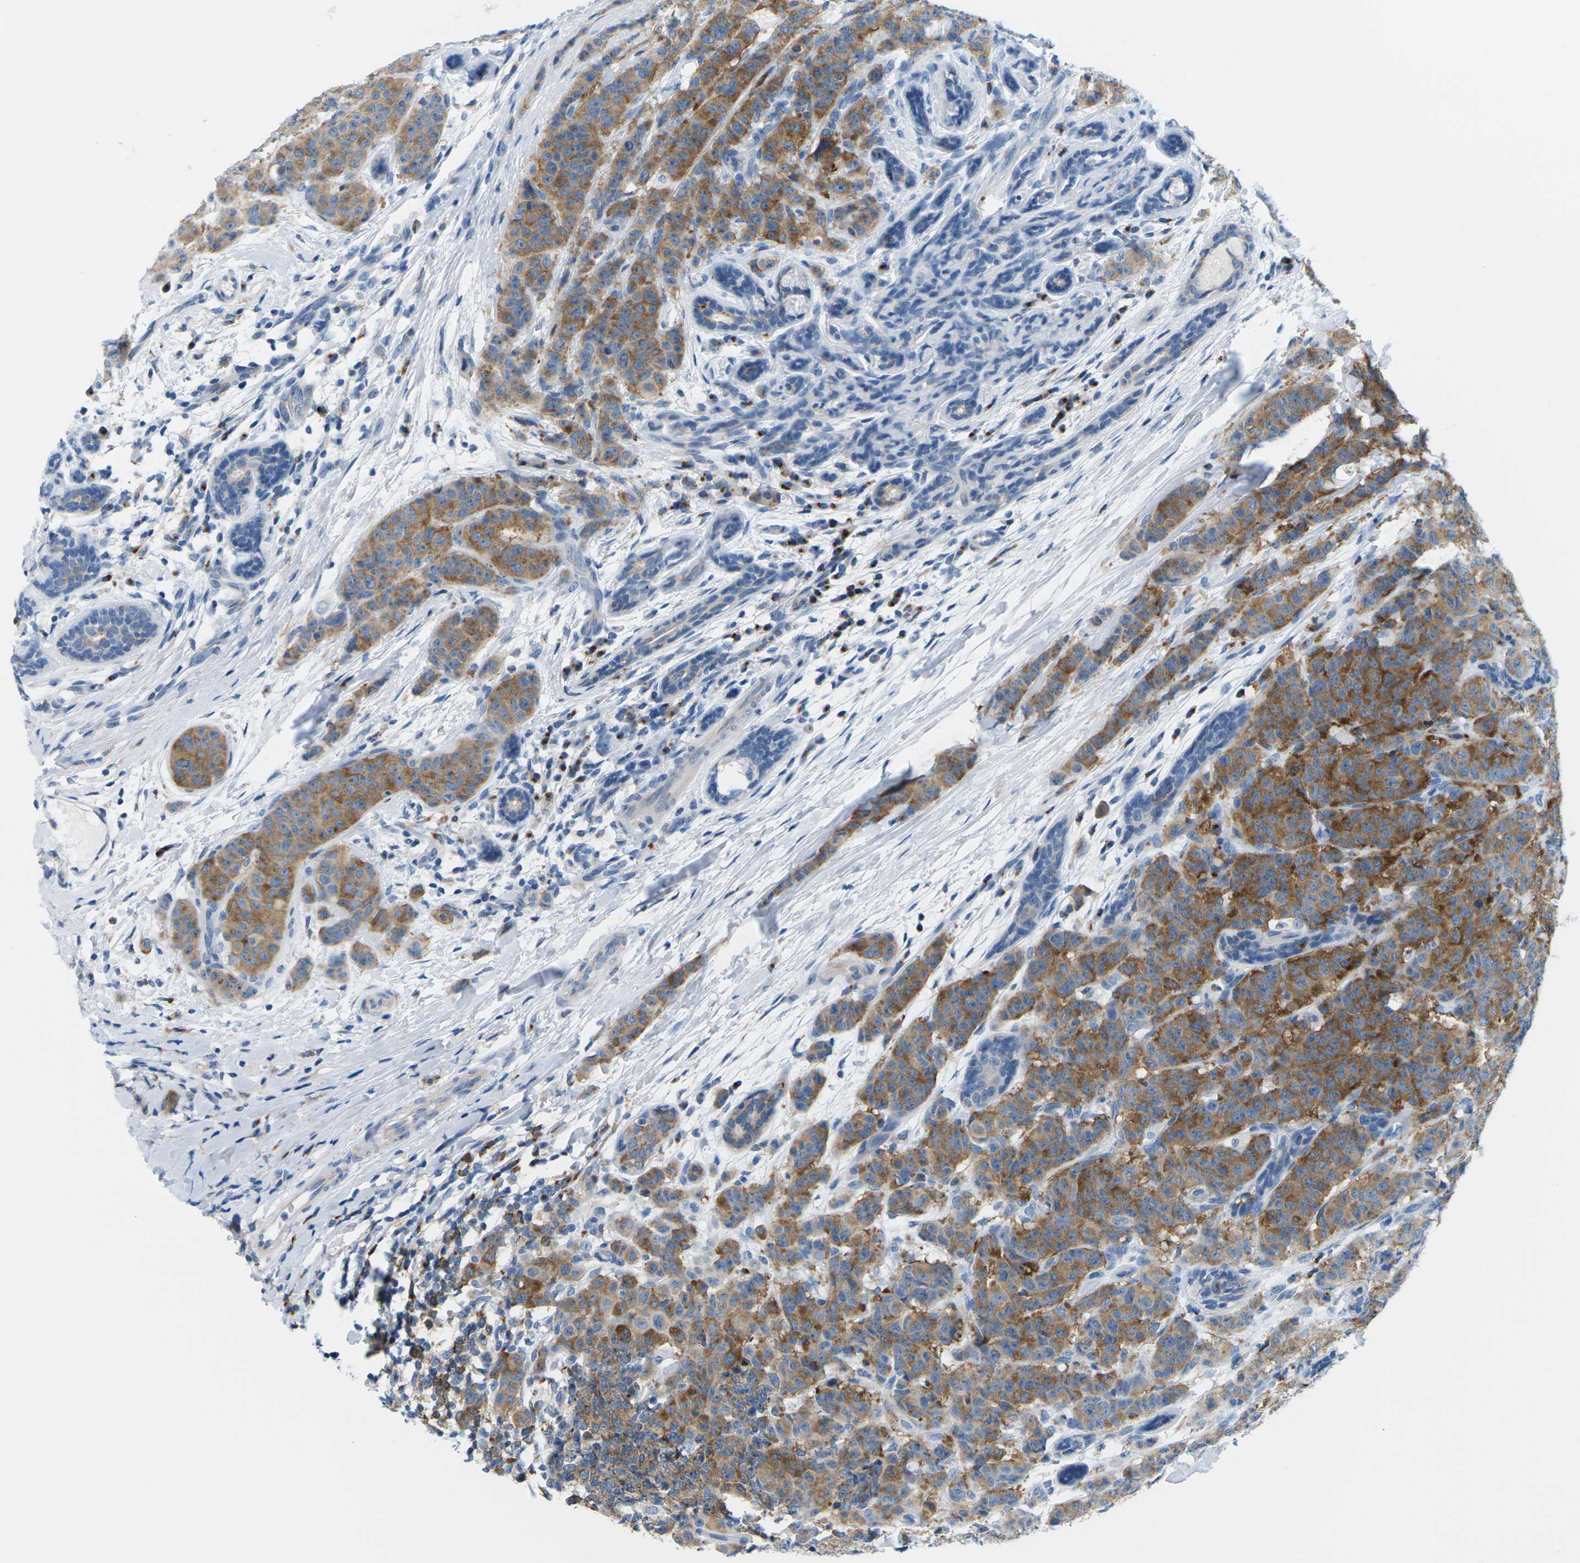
{"staining": {"intensity": "moderate", "quantity": ">75%", "location": "cytoplasmic/membranous"}, "tissue": "breast cancer", "cell_type": "Tumor cells", "image_type": "cancer", "snomed": [{"axis": "morphology", "description": "Normal tissue, NOS"}, {"axis": "morphology", "description": "Duct carcinoma"}, {"axis": "topography", "description": "Breast"}], "caption": "Breast cancer (intraductal carcinoma) was stained to show a protein in brown. There is medium levels of moderate cytoplasmic/membranous positivity in approximately >75% of tumor cells. (DAB IHC with brightfield microscopy, high magnification).", "gene": "SYNGR2", "patient": {"sex": "female", "age": 40}}